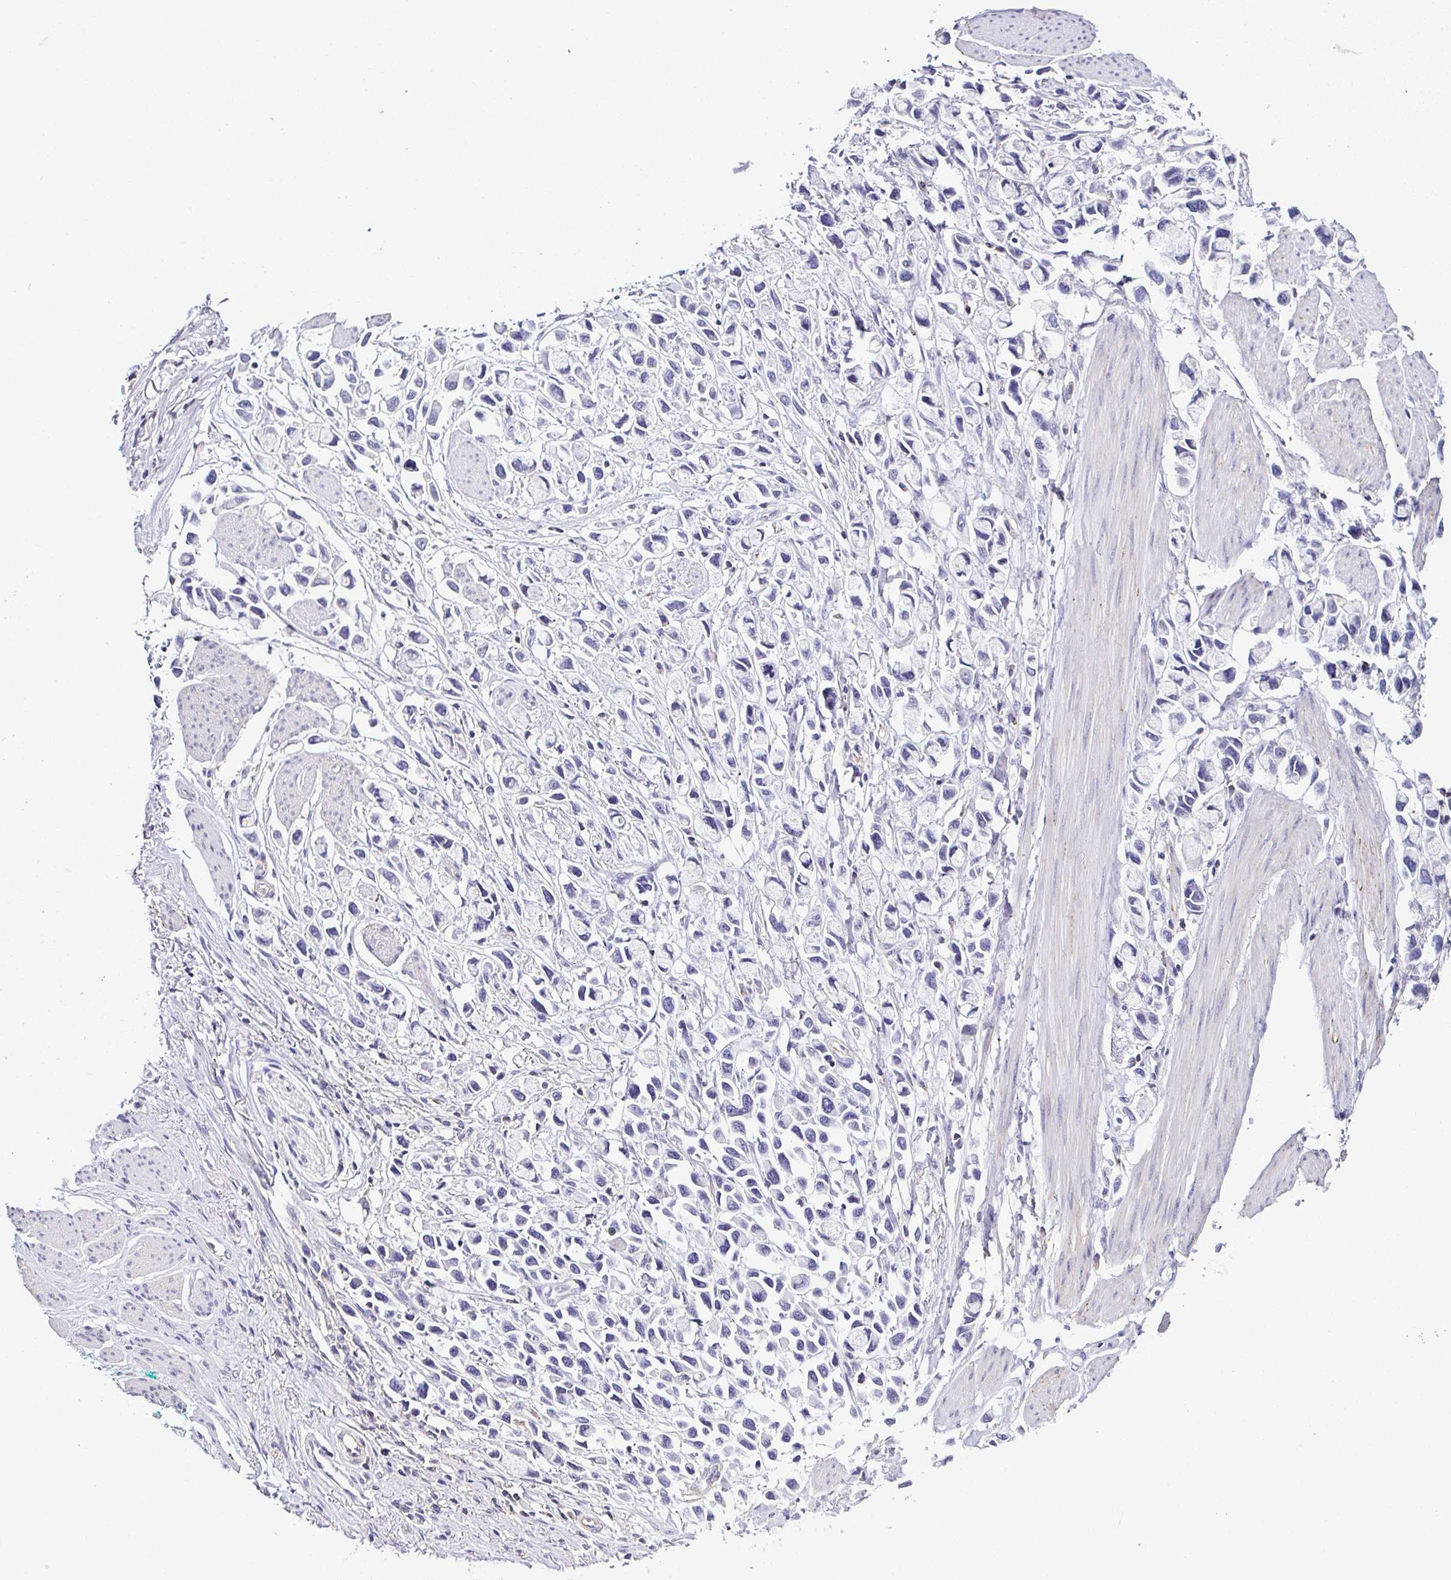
{"staining": {"intensity": "negative", "quantity": "none", "location": "none"}, "tissue": "stomach cancer", "cell_type": "Tumor cells", "image_type": "cancer", "snomed": [{"axis": "morphology", "description": "Adenocarcinoma, NOS"}, {"axis": "topography", "description": "Stomach"}], "caption": "Protein analysis of stomach cancer (adenocarcinoma) shows no significant expression in tumor cells.", "gene": "TNNT2", "patient": {"sex": "female", "age": 81}}